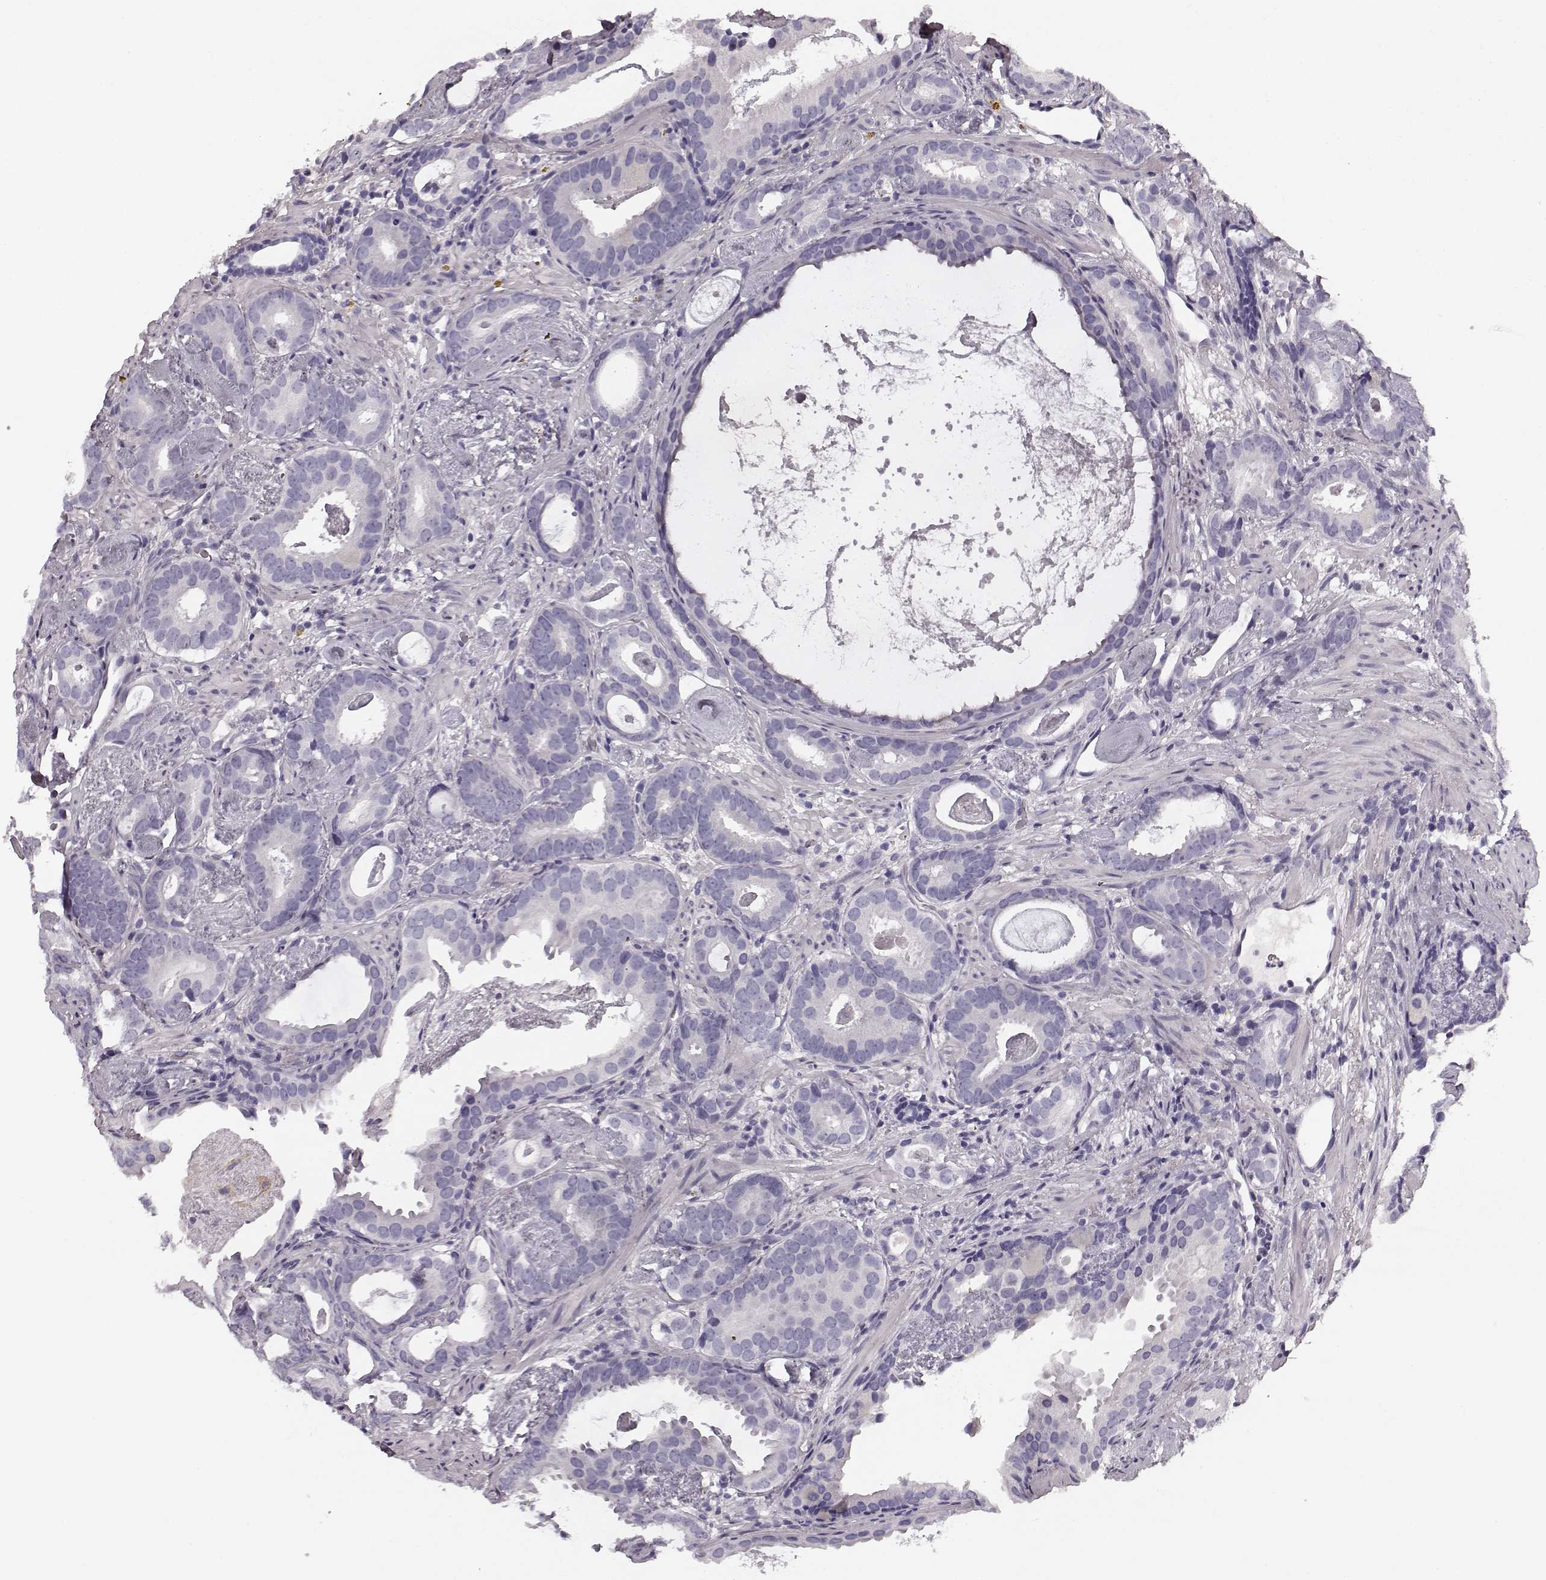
{"staining": {"intensity": "negative", "quantity": "none", "location": "none"}, "tissue": "prostate cancer", "cell_type": "Tumor cells", "image_type": "cancer", "snomed": [{"axis": "morphology", "description": "Adenocarcinoma, Low grade"}, {"axis": "topography", "description": "Prostate and seminal vesicle, NOS"}], "caption": "DAB (3,3'-diaminobenzidine) immunohistochemical staining of human prostate adenocarcinoma (low-grade) shows no significant staining in tumor cells. Brightfield microscopy of immunohistochemistry stained with DAB (3,3'-diaminobenzidine) (brown) and hematoxylin (blue), captured at high magnification.", "gene": "TMPRSS15", "patient": {"sex": "male", "age": 71}}